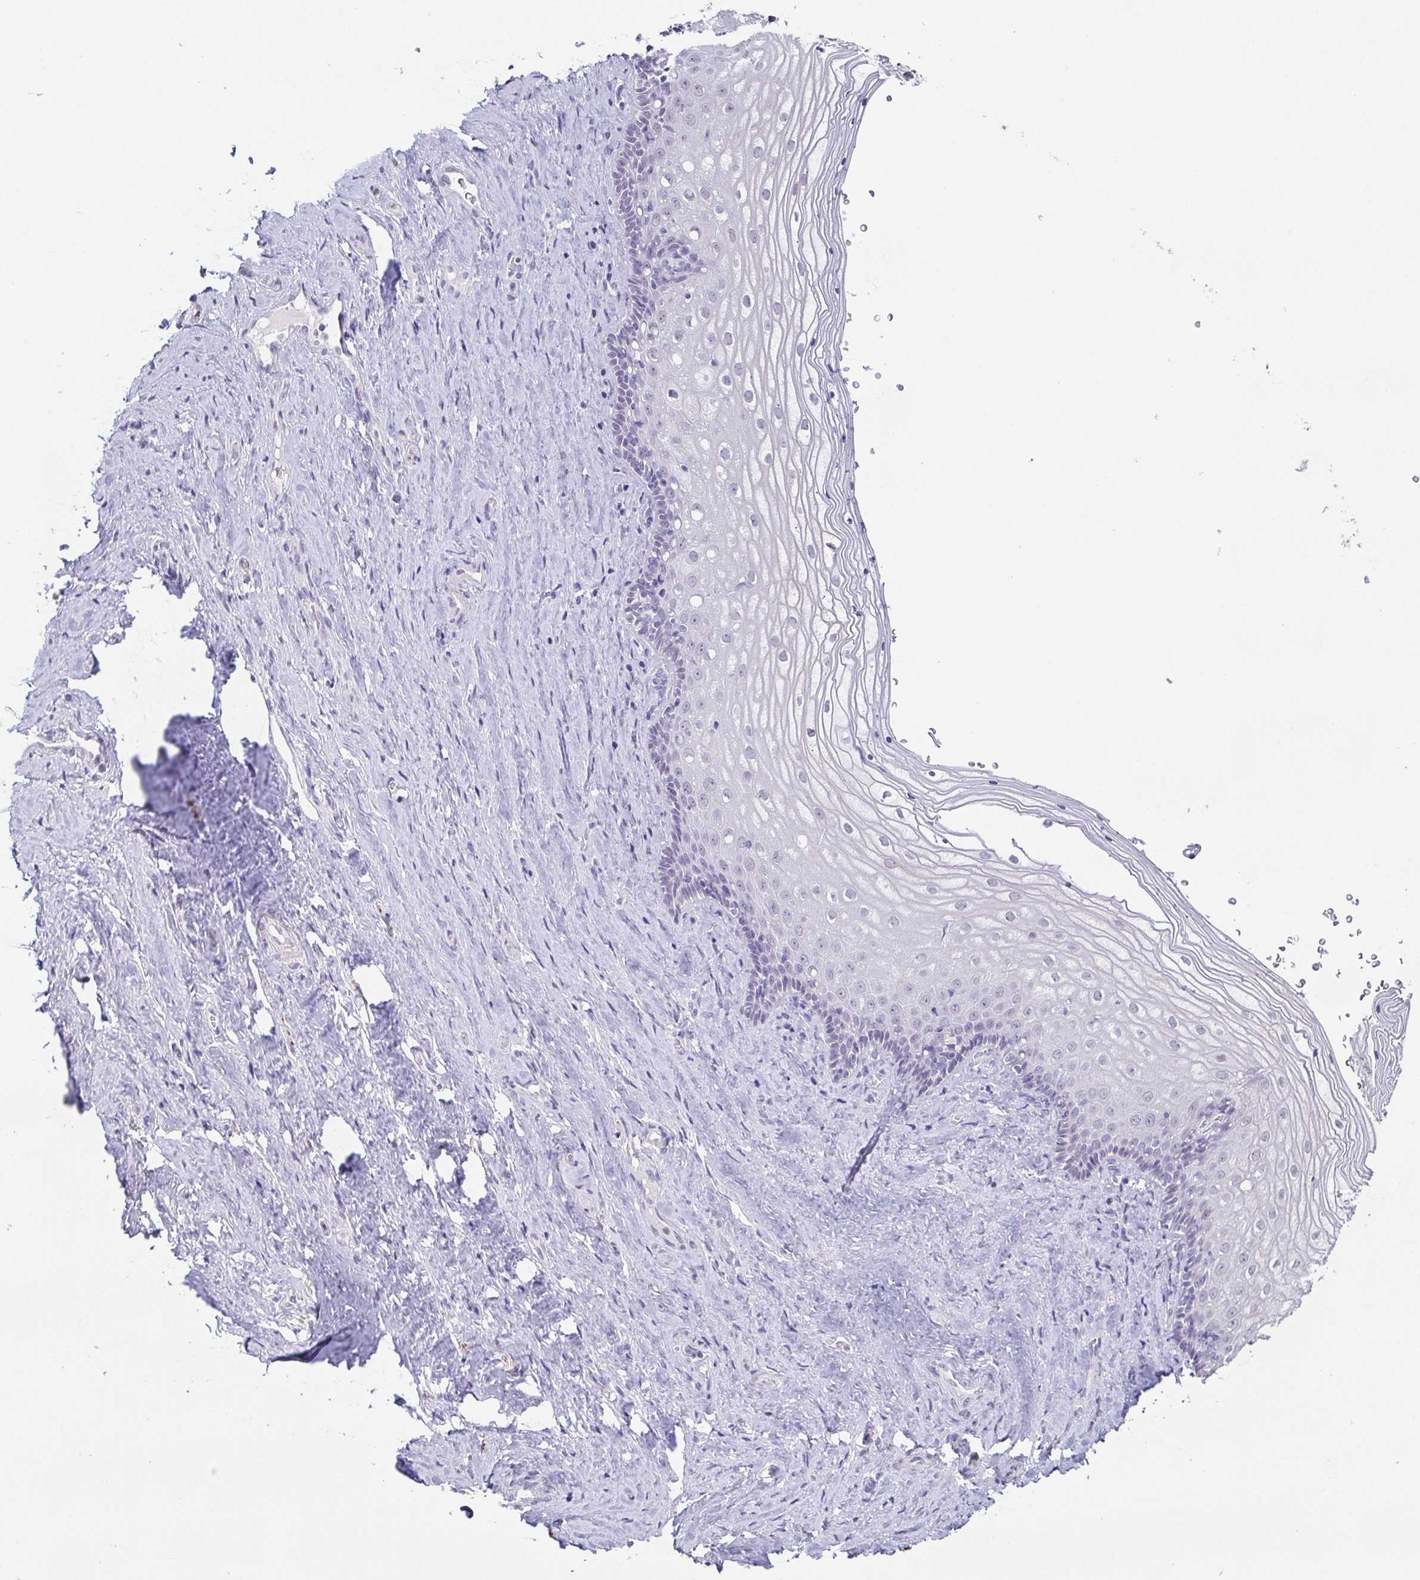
{"staining": {"intensity": "negative", "quantity": "none", "location": "none"}, "tissue": "vagina", "cell_type": "Squamous epithelial cells", "image_type": "normal", "snomed": [{"axis": "morphology", "description": "Normal tissue, NOS"}, {"axis": "topography", "description": "Vagina"}], "caption": "DAB (3,3'-diaminobenzidine) immunohistochemical staining of normal vagina reveals no significant expression in squamous epithelial cells.", "gene": "NEFH", "patient": {"sex": "female", "age": 42}}